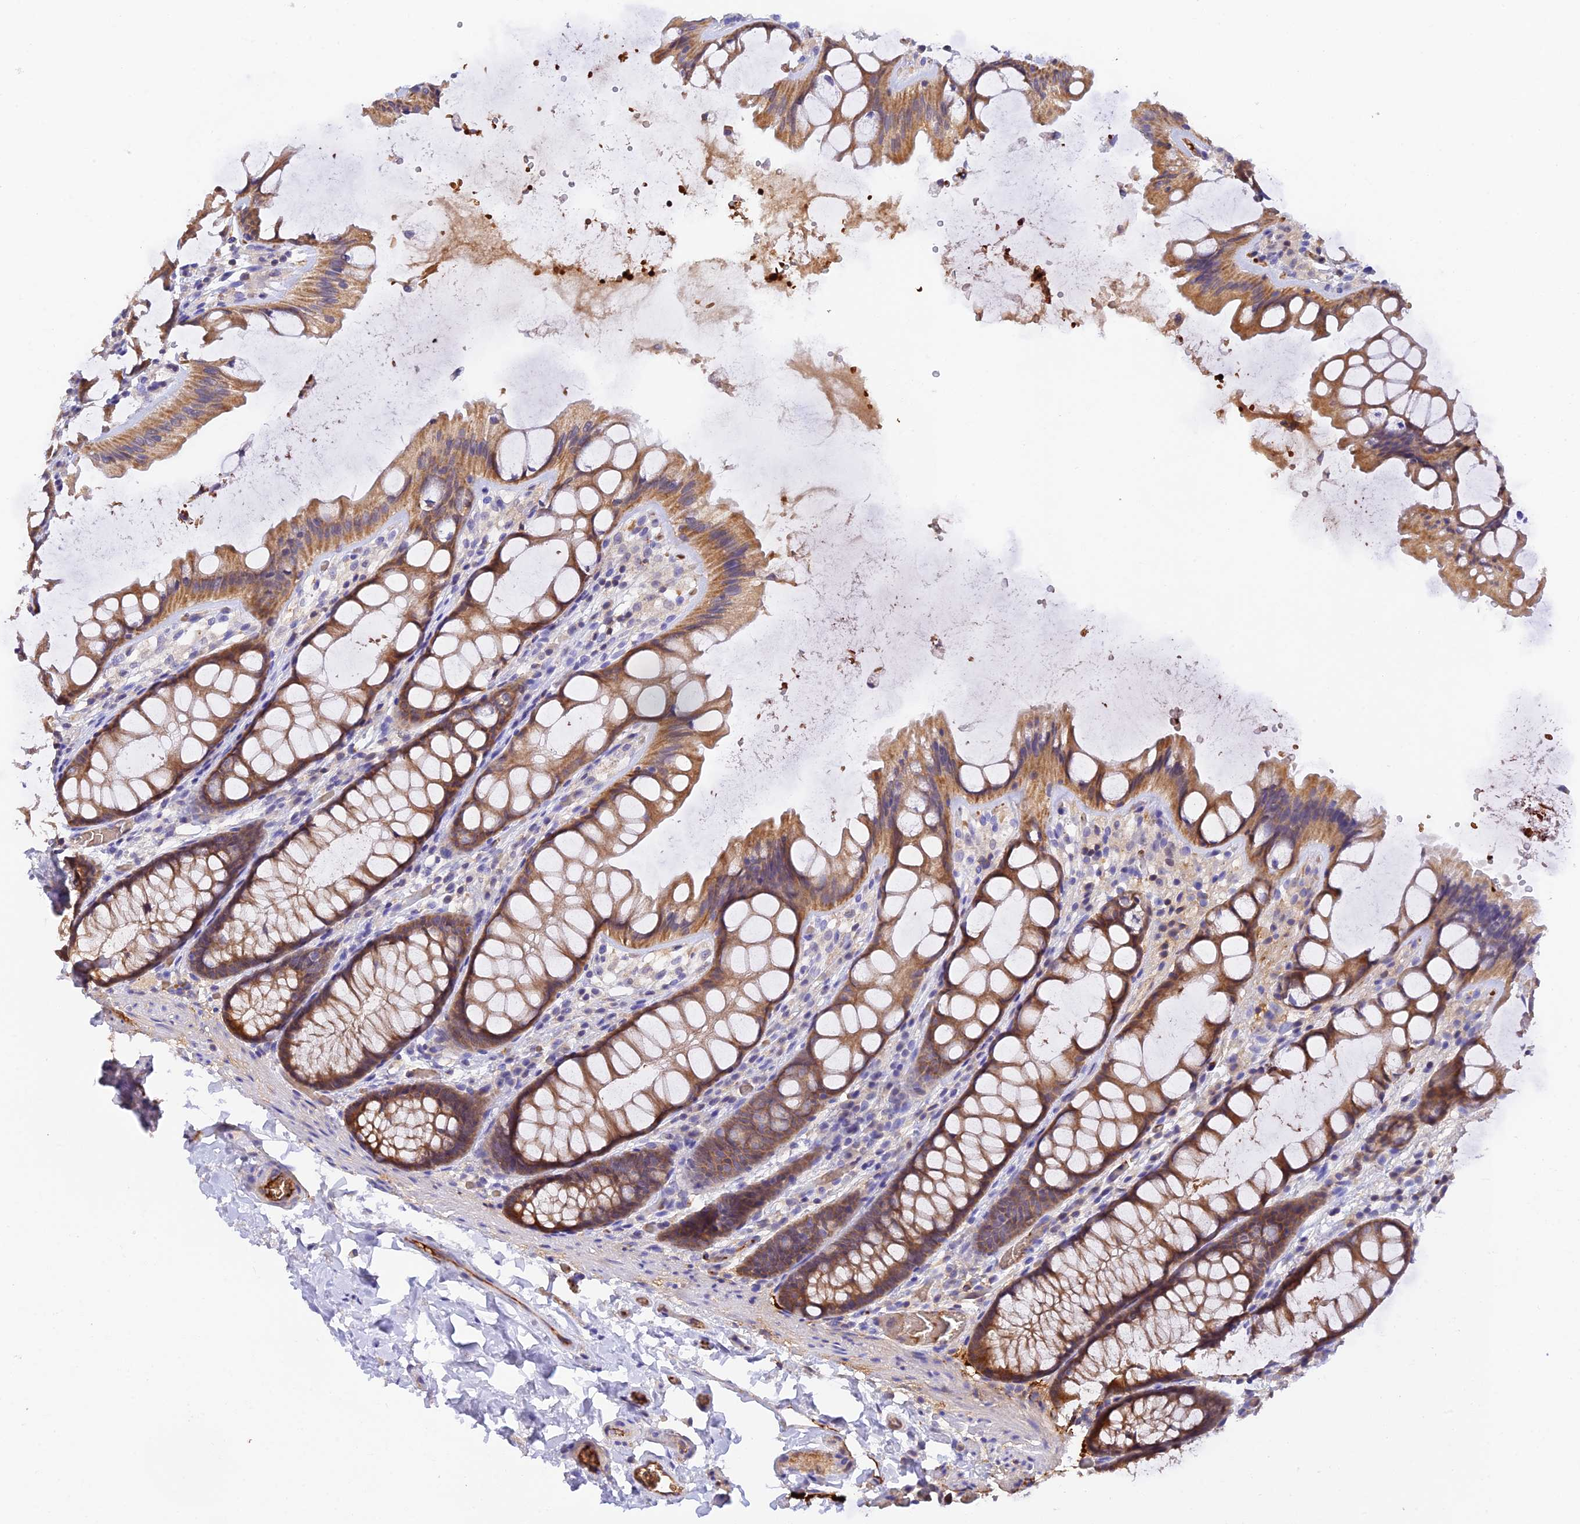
{"staining": {"intensity": "moderate", "quantity": ">75%", "location": "cytoplasmic/membranous"}, "tissue": "colon", "cell_type": "Endothelial cells", "image_type": "normal", "snomed": [{"axis": "morphology", "description": "Normal tissue, NOS"}, {"axis": "topography", "description": "Colon"}], "caption": "Moderate cytoplasmic/membranous staining is present in approximately >75% of endothelial cells in normal colon.", "gene": "HDHD2", "patient": {"sex": "male", "age": 47}}